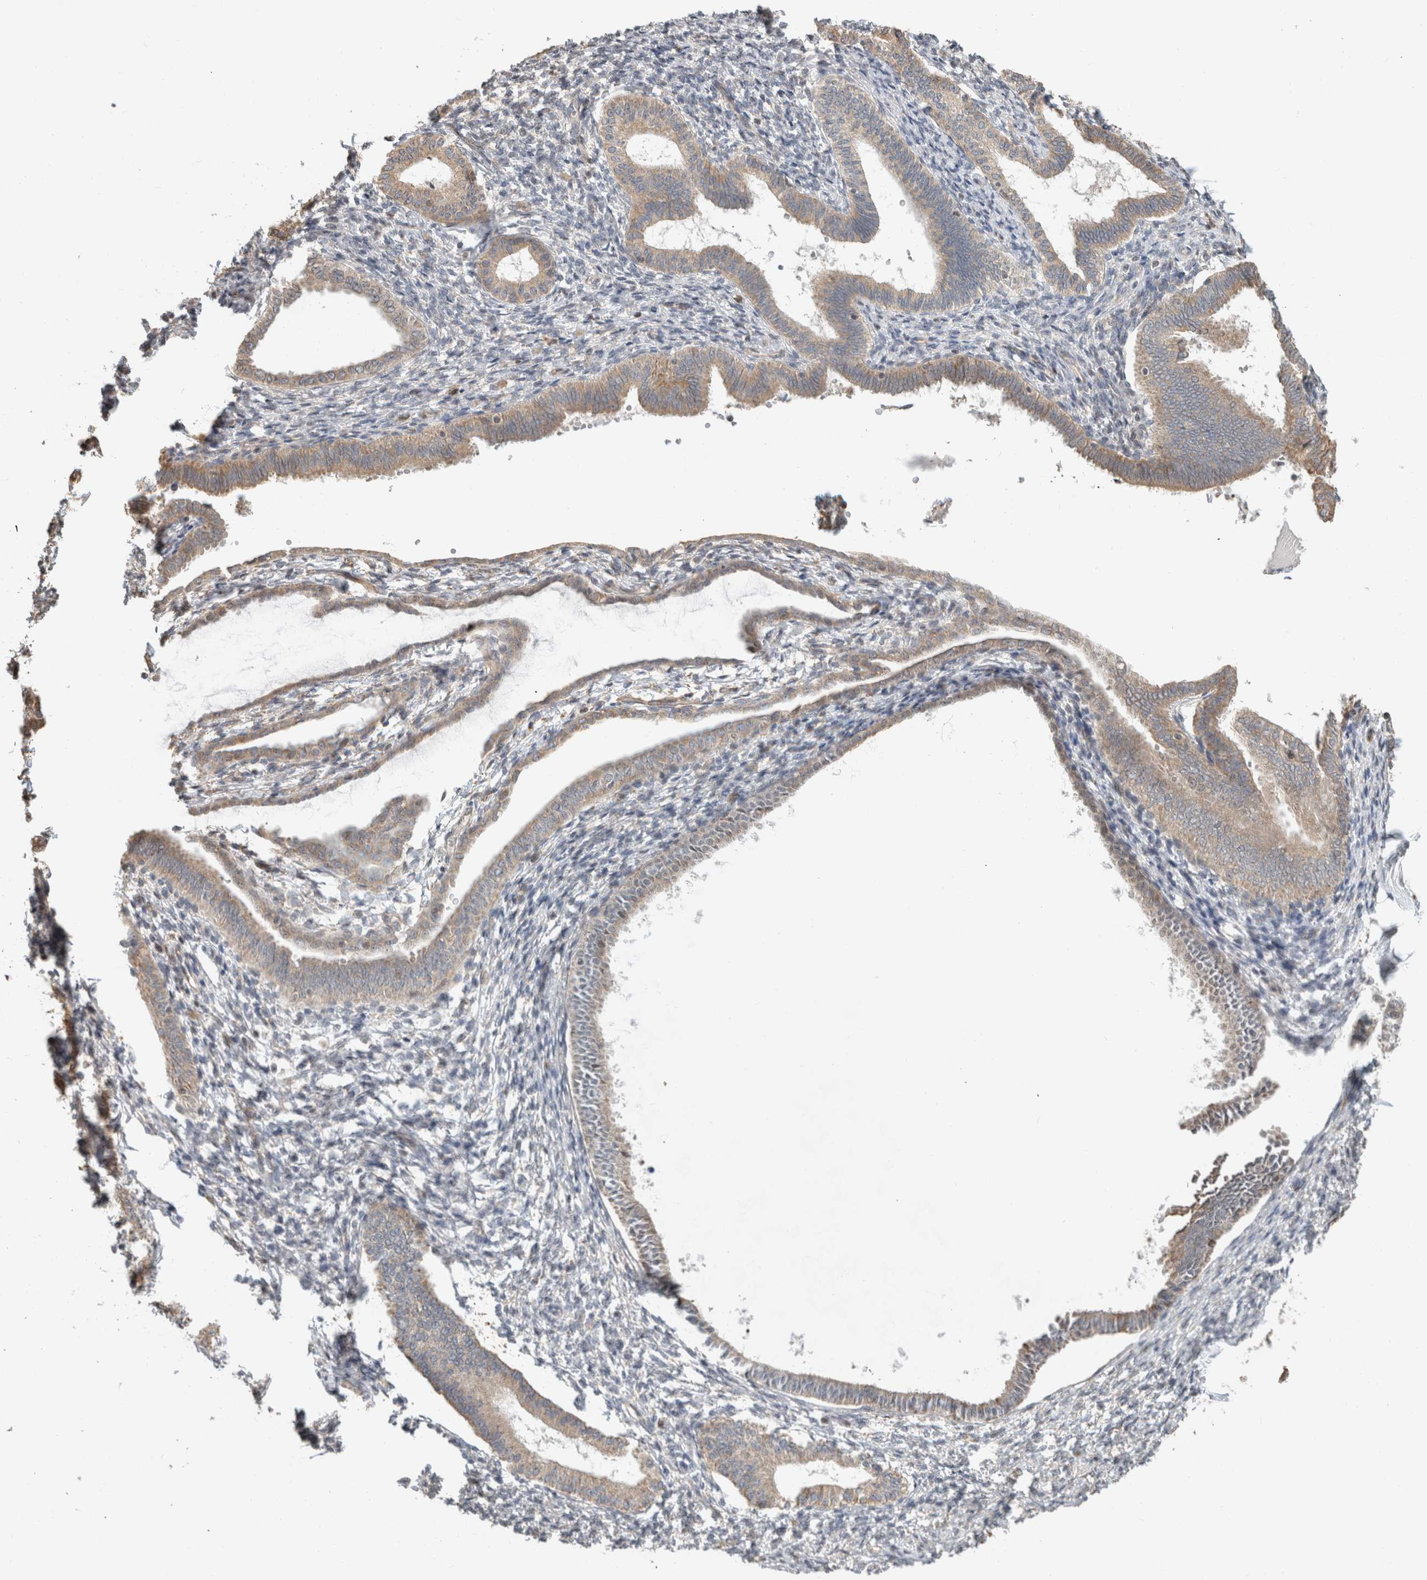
{"staining": {"intensity": "weak", "quantity": "<25%", "location": "cytoplasmic/membranous"}, "tissue": "endometrium", "cell_type": "Cells in endometrial stroma", "image_type": "normal", "snomed": [{"axis": "morphology", "description": "Normal tissue, NOS"}, {"axis": "topography", "description": "Endometrium"}], "caption": "Protein analysis of benign endometrium reveals no significant expression in cells in endometrial stroma. The staining is performed using DAB (3,3'-diaminobenzidine) brown chromogen with nuclei counter-stained in using hematoxylin.", "gene": "GINS4", "patient": {"sex": "female", "age": 77}}